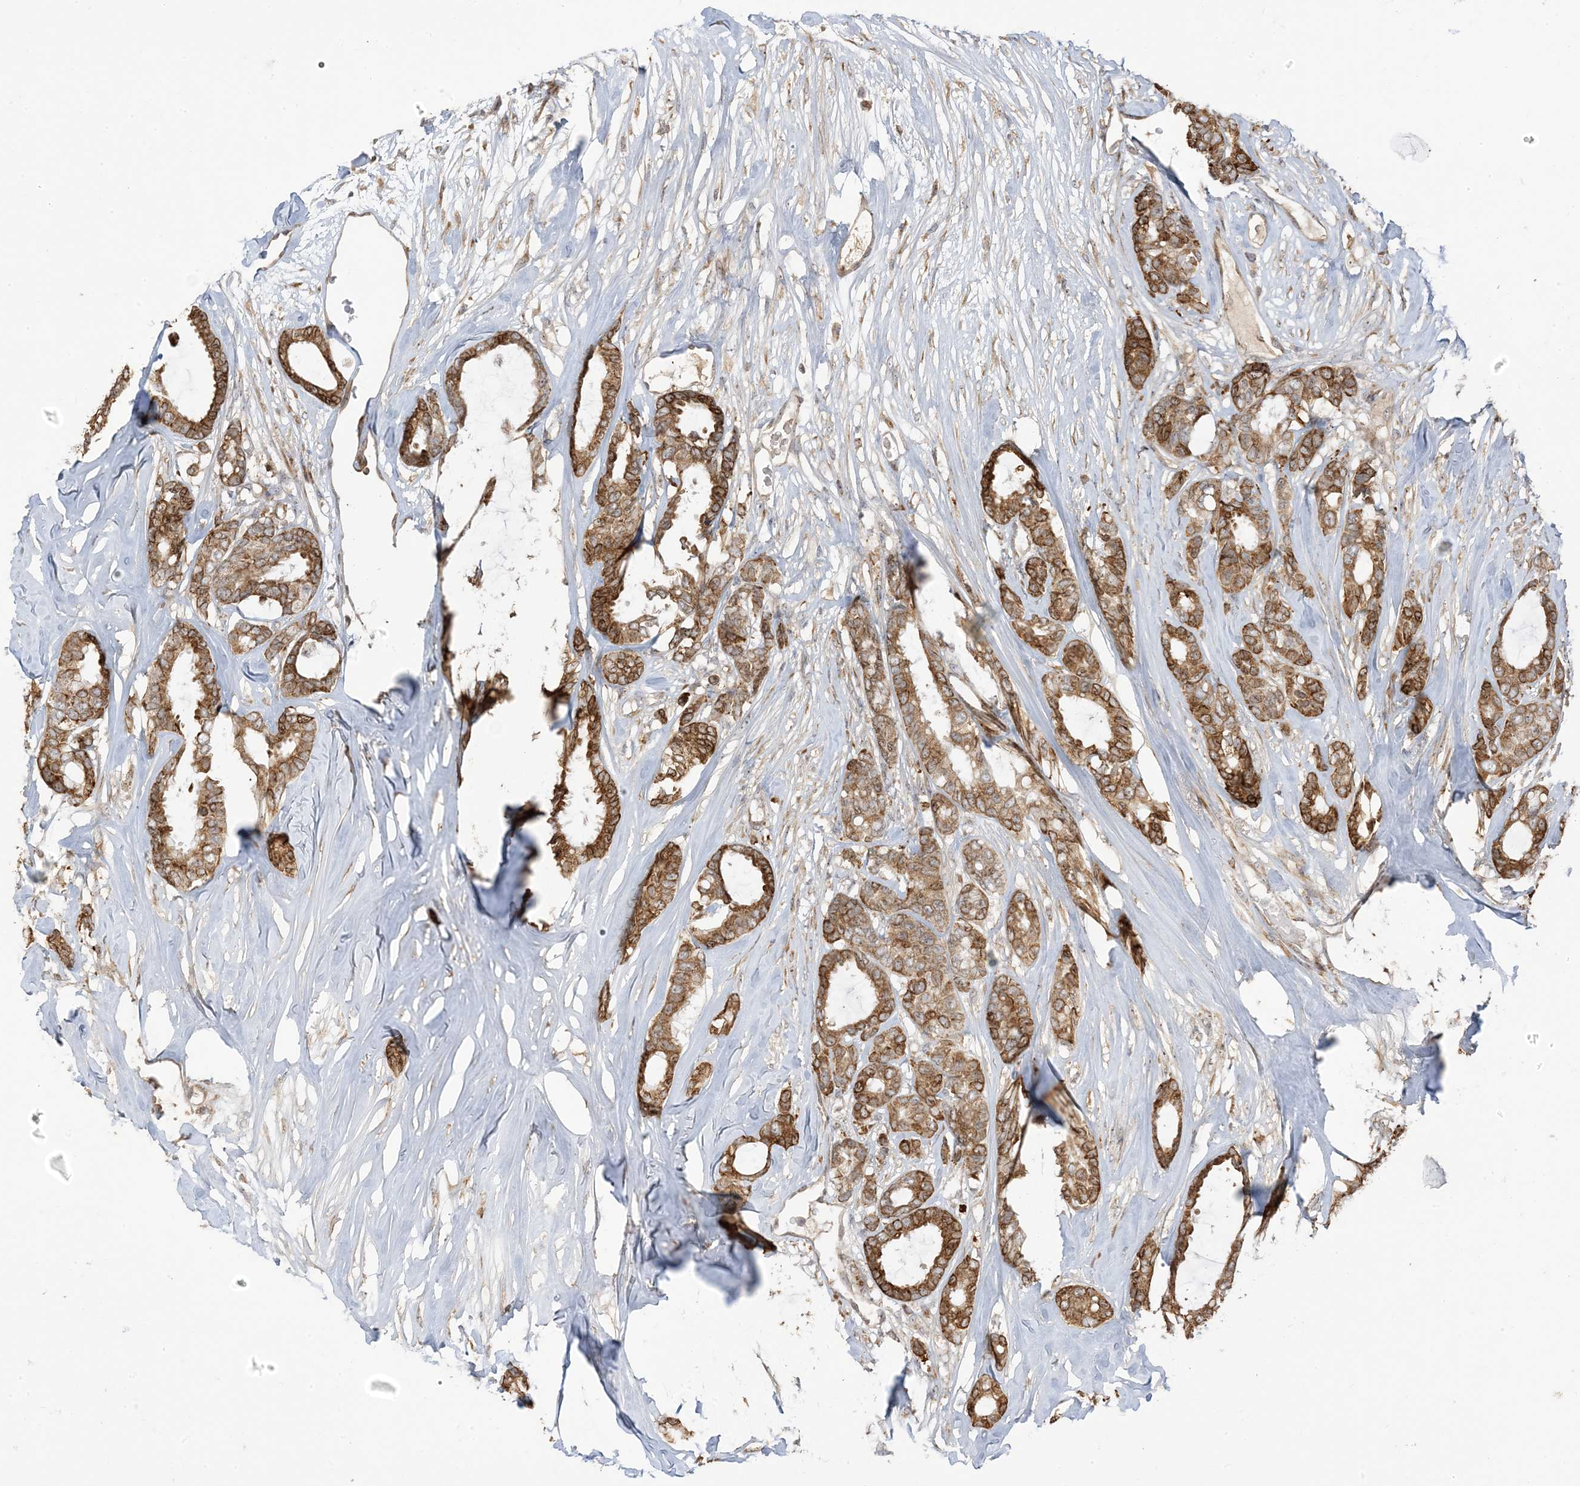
{"staining": {"intensity": "moderate", "quantity": ">75%", "location": "cytoplasmic/membranous"}, "tissue": "breast cancer", "cell_type": "Tumor cells", "image_type": "cancer", "snomed": [{"axis": "morphology", "description": "Duct carcinoma"}, {"axis": "topography", "description": "Breast"}], "caption": "Moderate cytoplasmic/membranous protein expression is appreciated in approximately >75% of tumor cells in breast infiltrating ductal carcinoma.", "gene": "ECM2", "patient": {"sex": "female", "age": 87}}